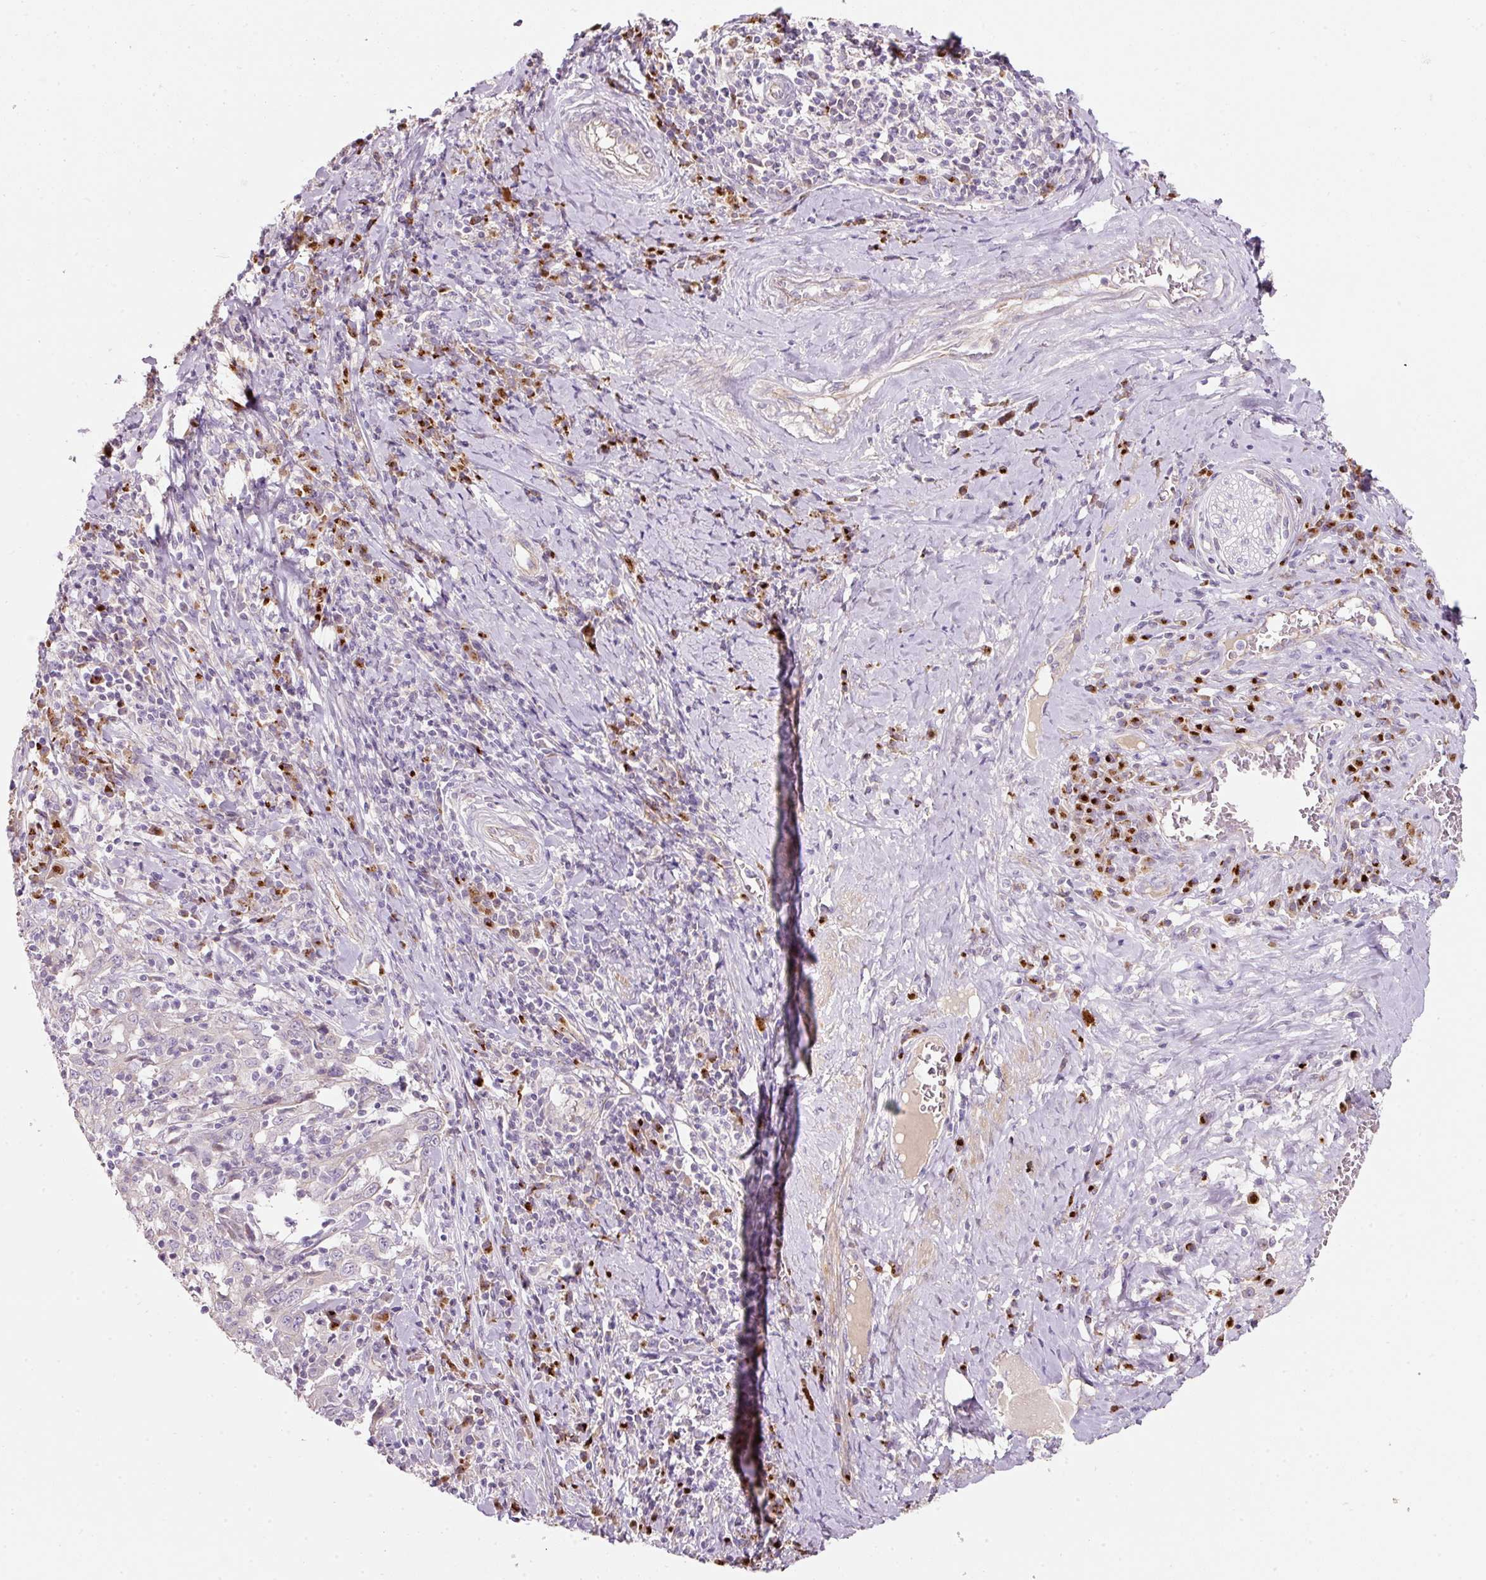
{"staining": {"intensity": "negative", "quantity": "none", "location": "none"}, "tissue": "cervical cancer", "cell_type": "Tumor cells", "image_type": "cancer", "snomed": [{"axis": "morphology", "description": "Squamous cell carcinoma, NOS"}, {"axis": "topography", "description": "Cervix"}], "caption": "Immunohistochemical staining of cervical cancer shows no significant staining in tumor cells. (Stains: DAB IHC with hematoxylin counter stain, Microscopy: brightfield microscopy at high magnification).", "gene": "NBPF11", "patient": {"sex": "female", "age": 46}}